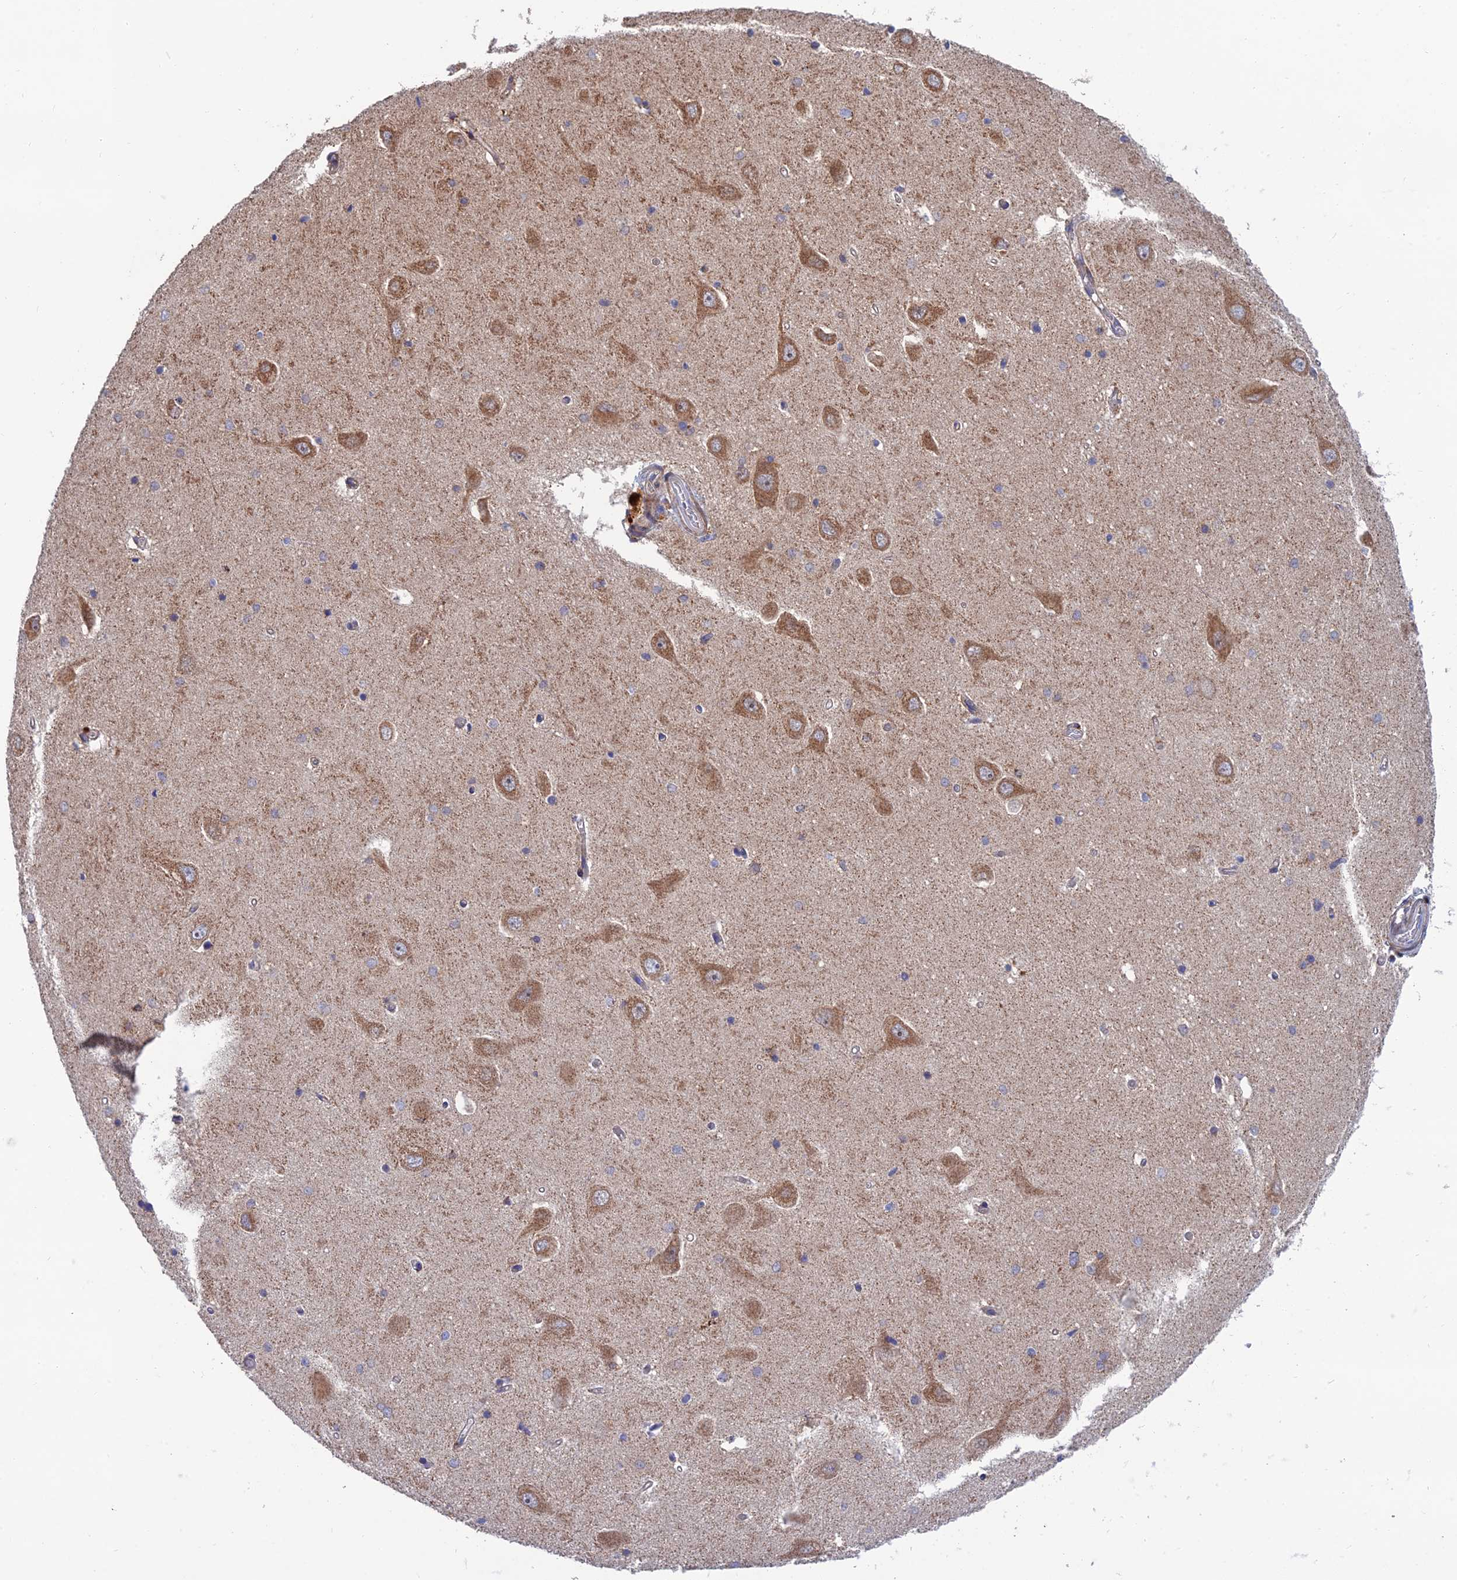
{"staining": {"intensity": "moderate", "quantity": "<25%", "location": "cytoplasmic/membranous"}, "tissue": "hippocampus", "cell_type": "Glial cells", "image_type": "normal", "snomed": [{"axis": "morphology", "description": "Normal tissue, NOS"}, {"axis": "topography", "description": "Hippocampus"}], "caption": "Protein expression analysis of normal hippocampus shows moderate cytoplasmic/membranous positivity in approximately <25% of glial cells.", "gene": "RIC8B", "patient": {"sex": "male", "age": 45}}